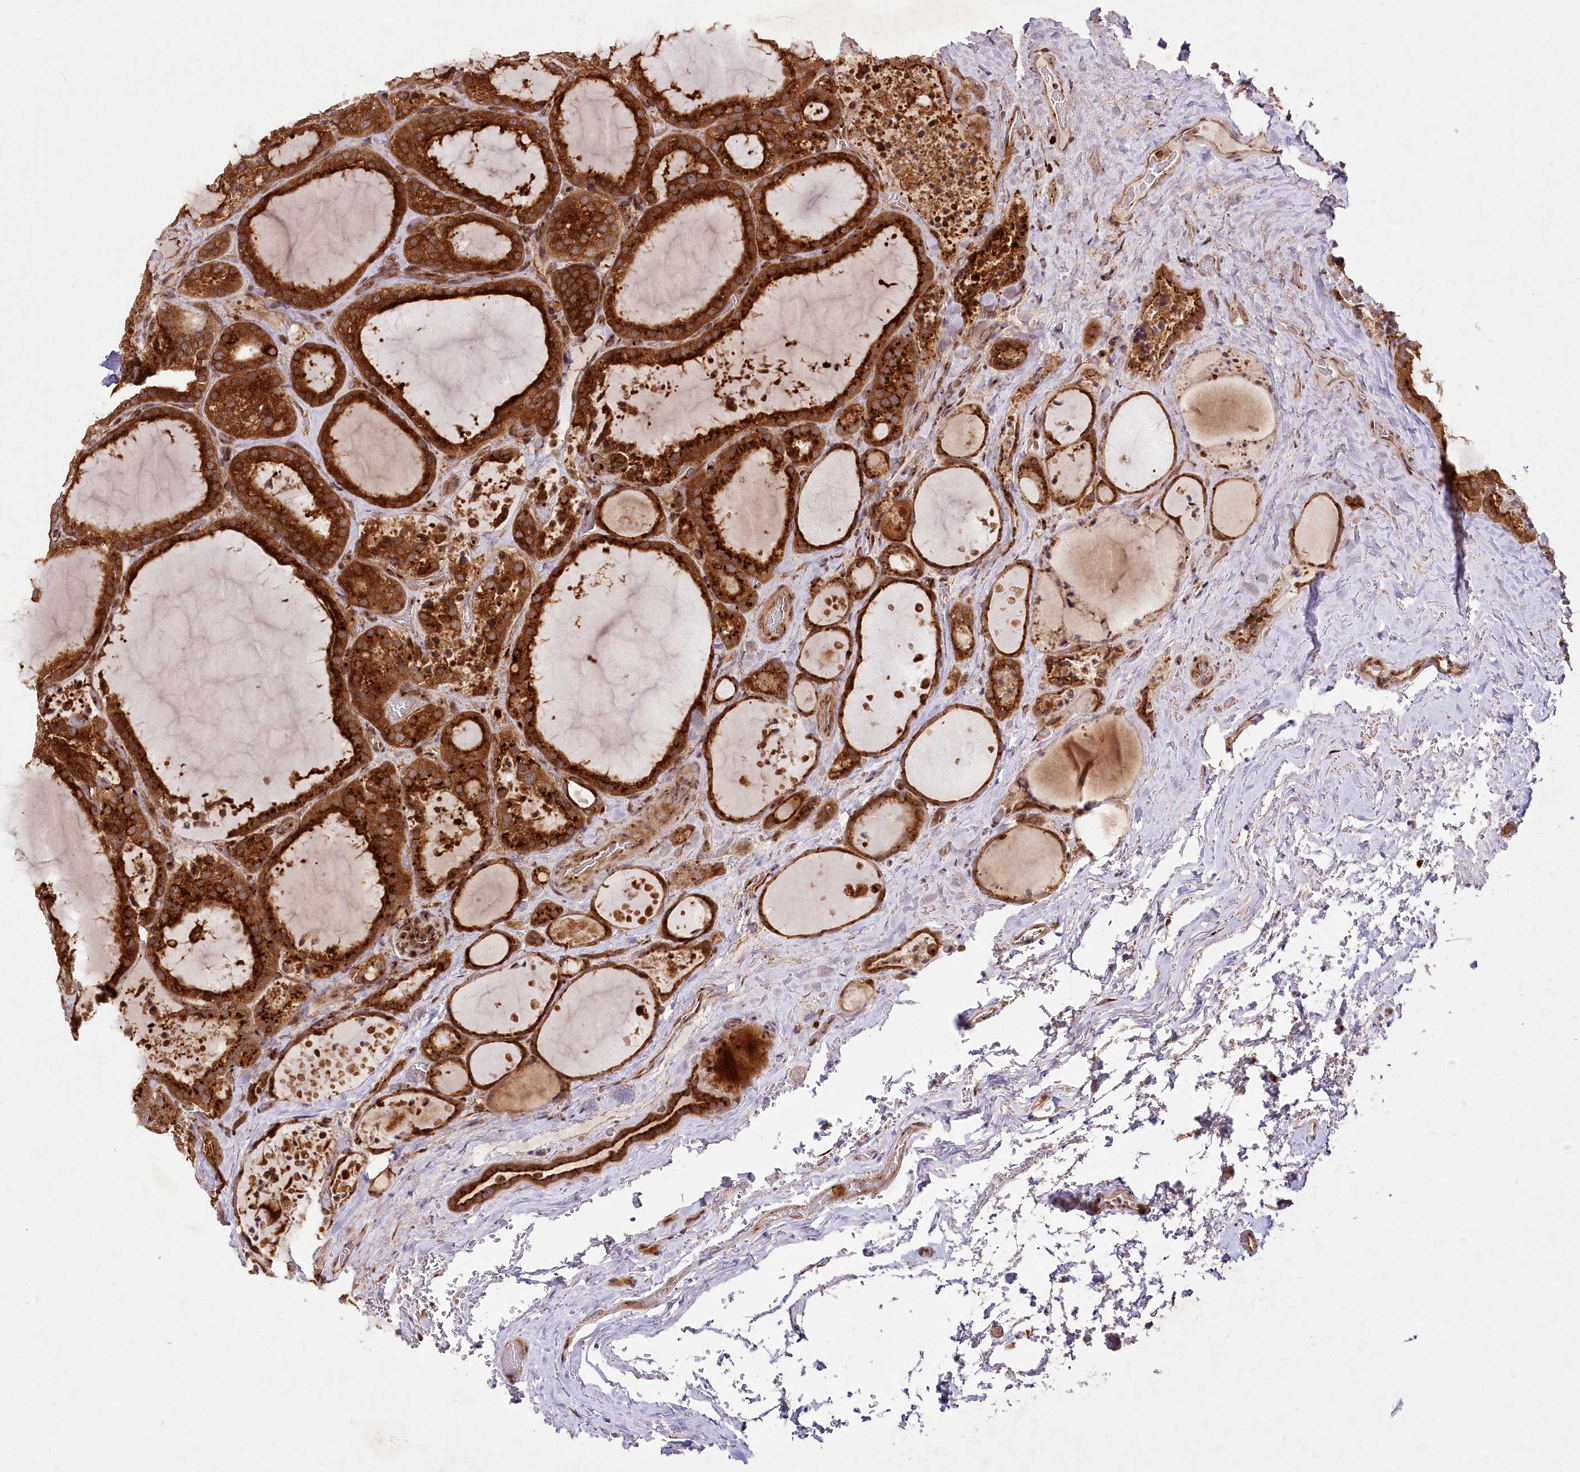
{"staining": {"intensity": "strong", "quantity": ">75%", "location": "cytoplasmic/membranous"}, "tissue": "thyroid cancer", "cell_type": "Tumor cells", "image_type": "cancer", "snomed": [{"axis": "morphology", "description": "Papillary adenocarcinoma, NOS"}, {"axis": "topography", "description": "Thyroid gland"}], "caption": "Thyroid papillary adenocarcinoma stained for a protein (brown) displays strong cytoplasmic/membranous positive staining in approximately >75% of tumor cells.", "gene": "COPG1", "patient": {"sex": "male", "age": 77}}